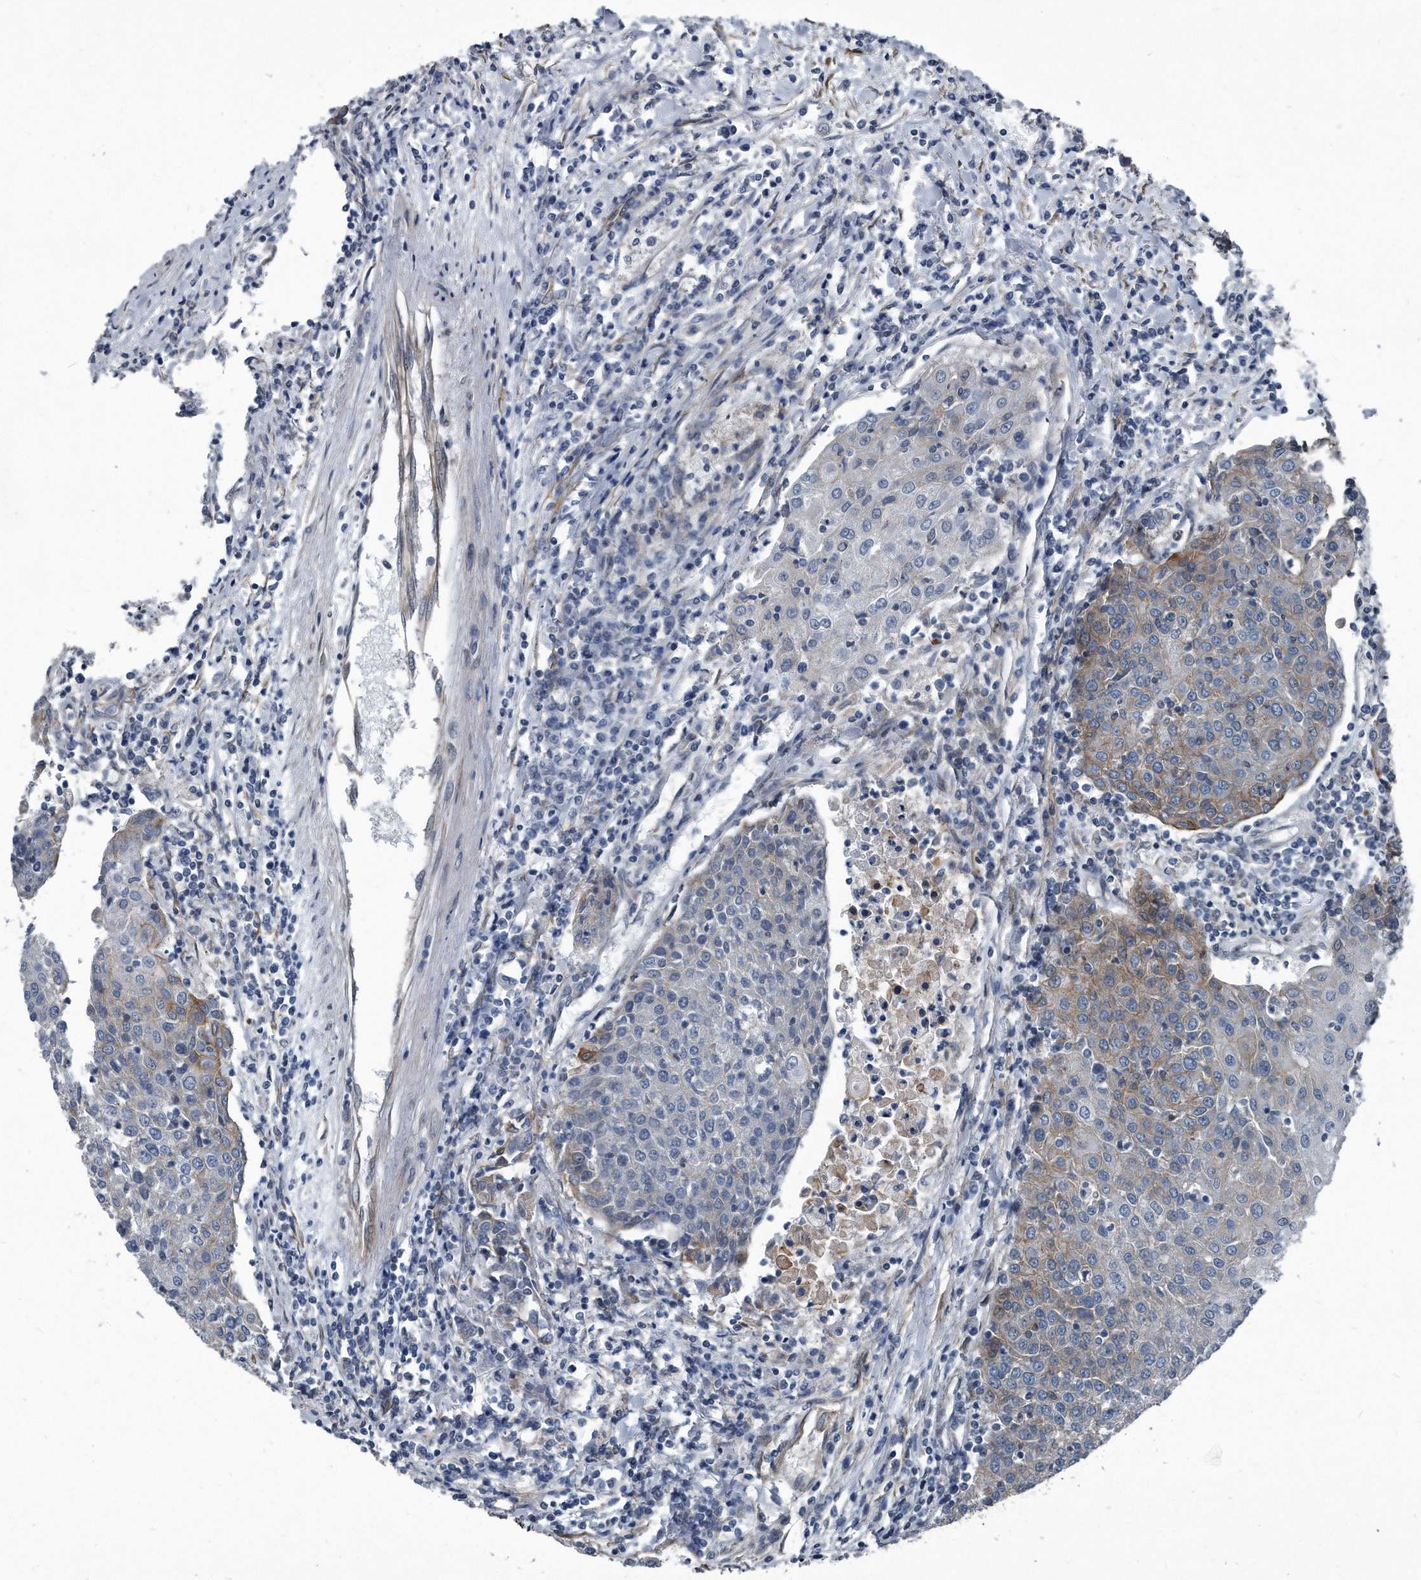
{"staining": {"intensity": "weak", "quantity": "<25%", "location": "cytoplasmic/membranous"}, "tissue": "urothelial cancer", "cell_type": "Tumor cells", "image_type": "cancer", "snomed": [{"axis": "morphology", "description": "Urothelial carcinoma, High grade"}, {"axis": "topography", "description": "Urinary bladder"}], "caption": "The micrograph reveals no significant positivity in tumor cells of urothelial carcinoma (high-grade).", "gene": "PLEC", "patient": {"sex": "female", "age": 85}}